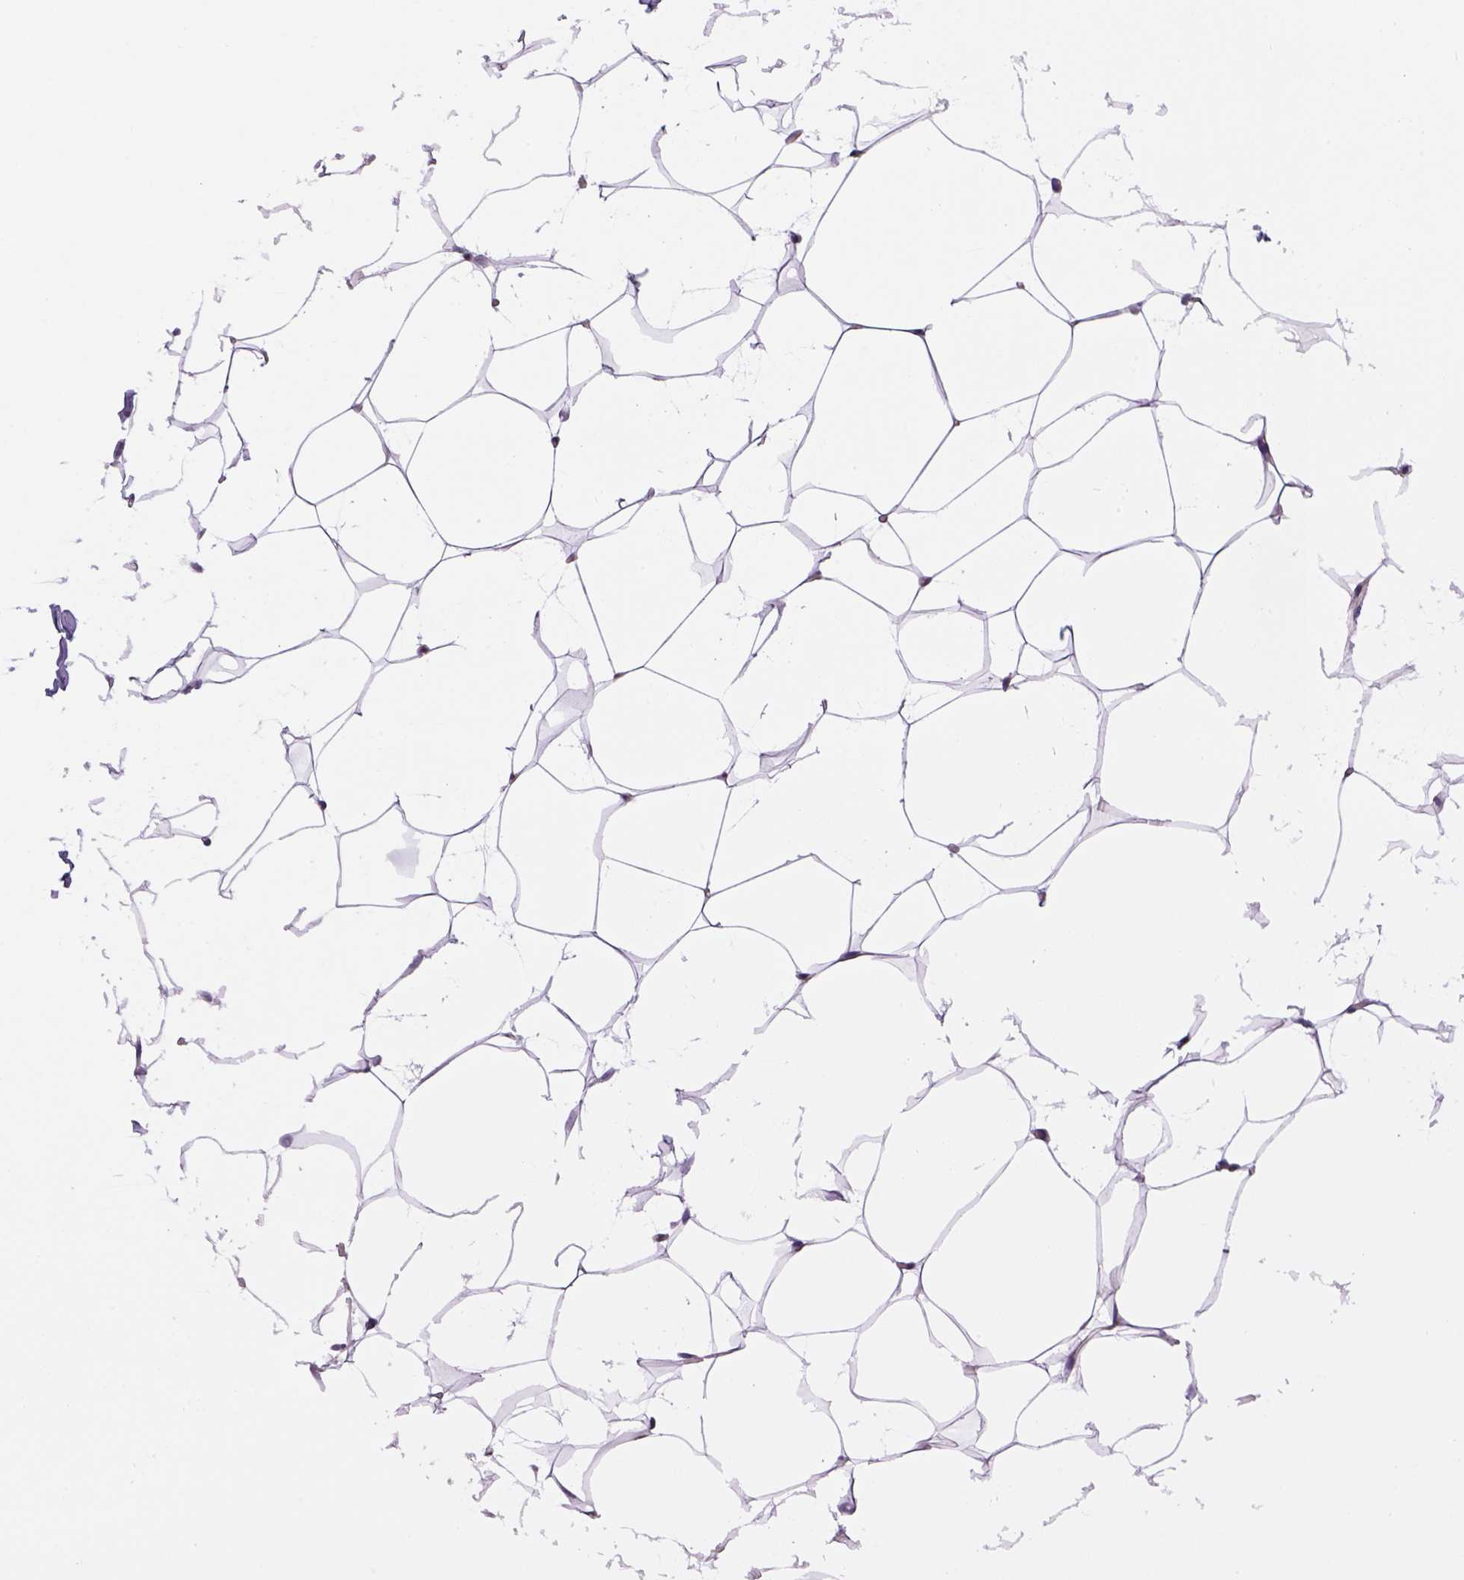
{"staining": {"intensity": "negative", "quantity": "none", "location": "none"}, "tissue": "breast", "cell_type": "Adipocytes", "image_type": "normal", "snomed": [{"axis": "morphology", "description": "Normal tissue, NOS"}, {"axis": "topography", "description": "Breast"}], "caption": "Immunohistochemical staining of benign breast demonstrates no significant staining in adipocytes.", "gene": "PRRT1", "patient": {"sex": "female", "age": 32}}